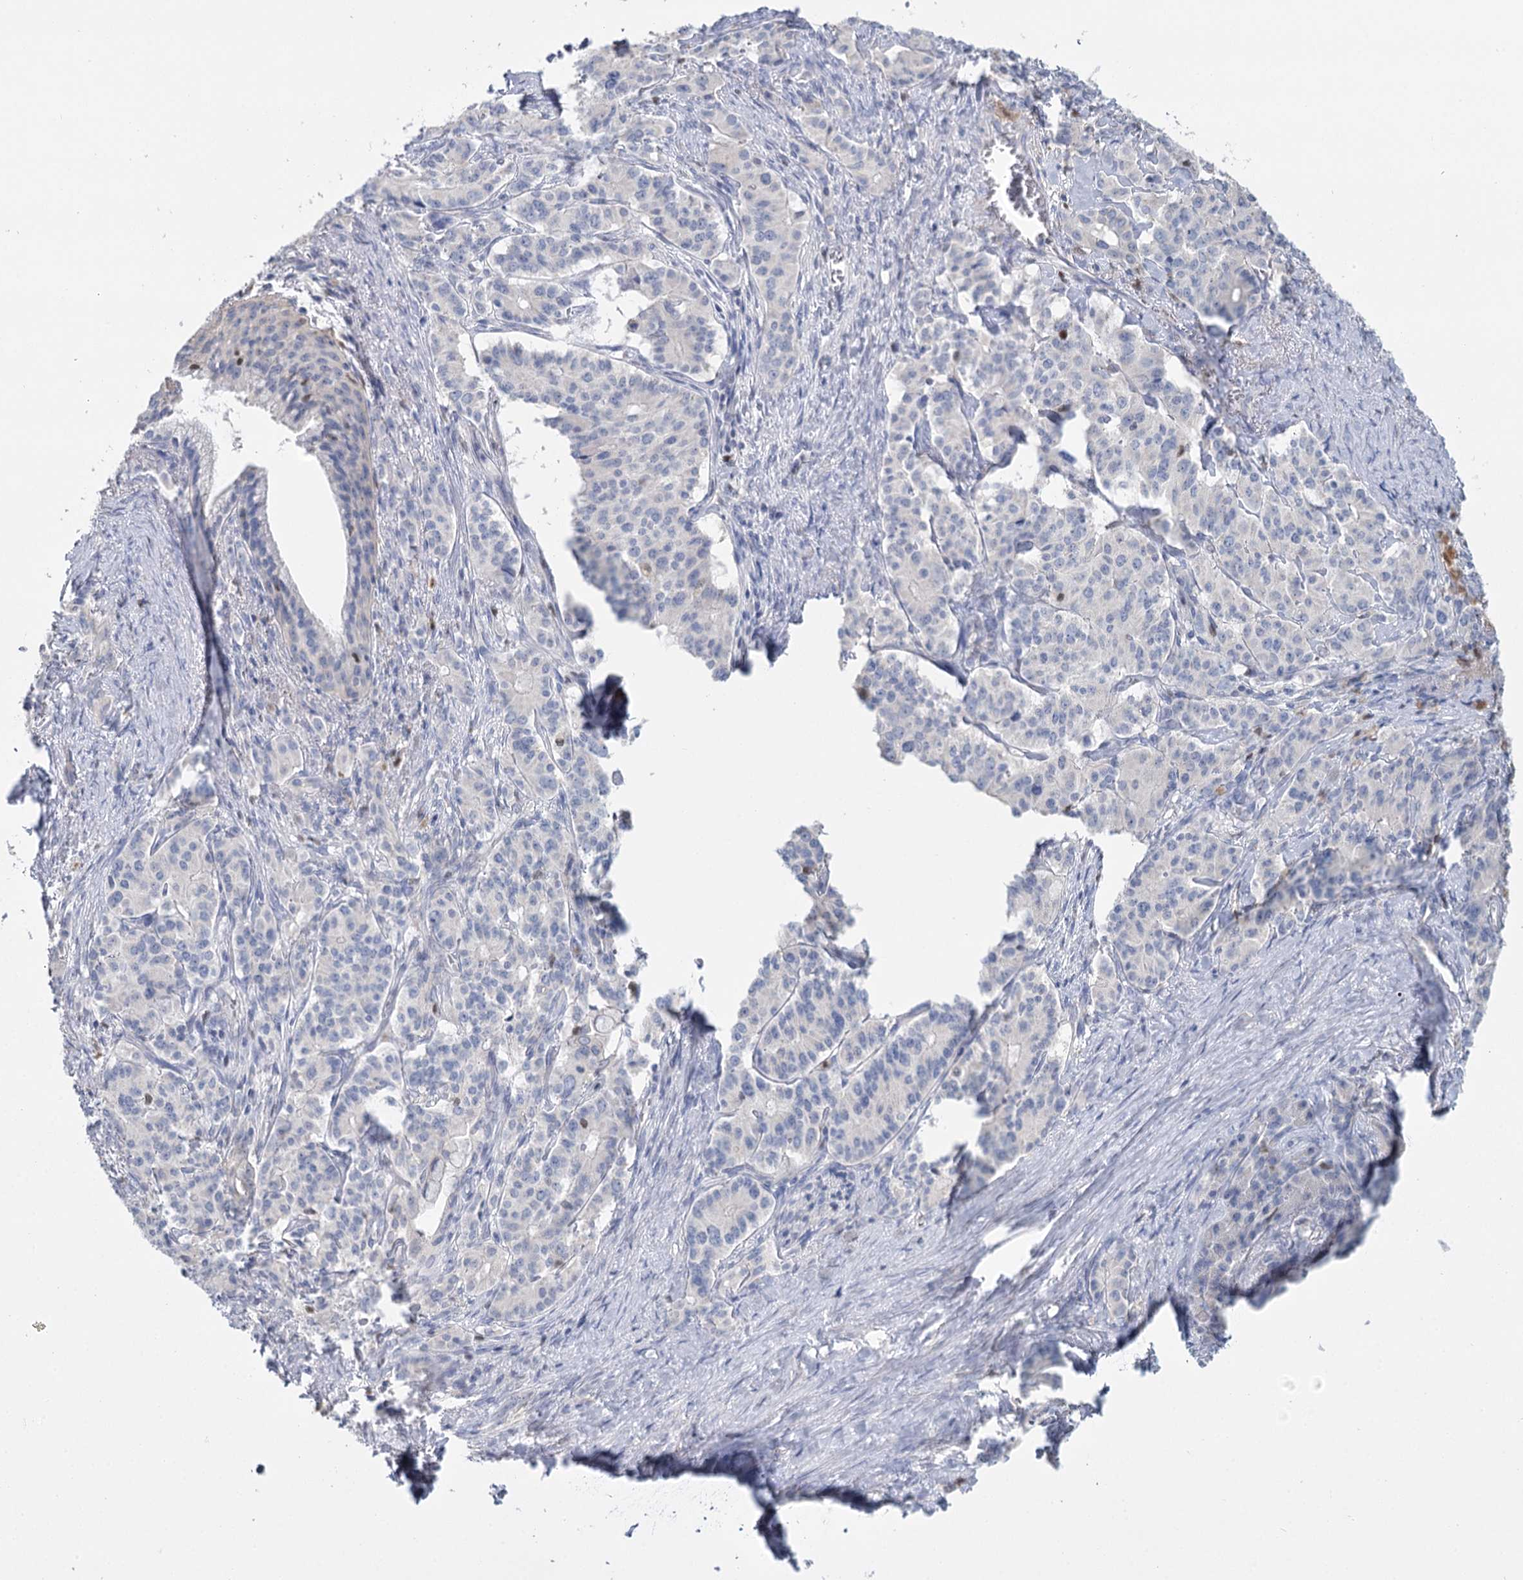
{"staining": {"intensity": "negative", "quantity": "none", "location": "none"}, "tissue": "pancreatic cancer", "cell_type": "Tumor cells", "image_type": "cancer", "snomed": [{"axis": "morphology", "description": "Adenocarcinoma, NOS"}, {"axis": "topography", "description": "Pancreas"}], "caption": "Tumor cells are negative for brown protein staining in pancreatic adenocarcinoma.", "gene": "IGSF3", "patient": {"sex": "female", "age": 74}}